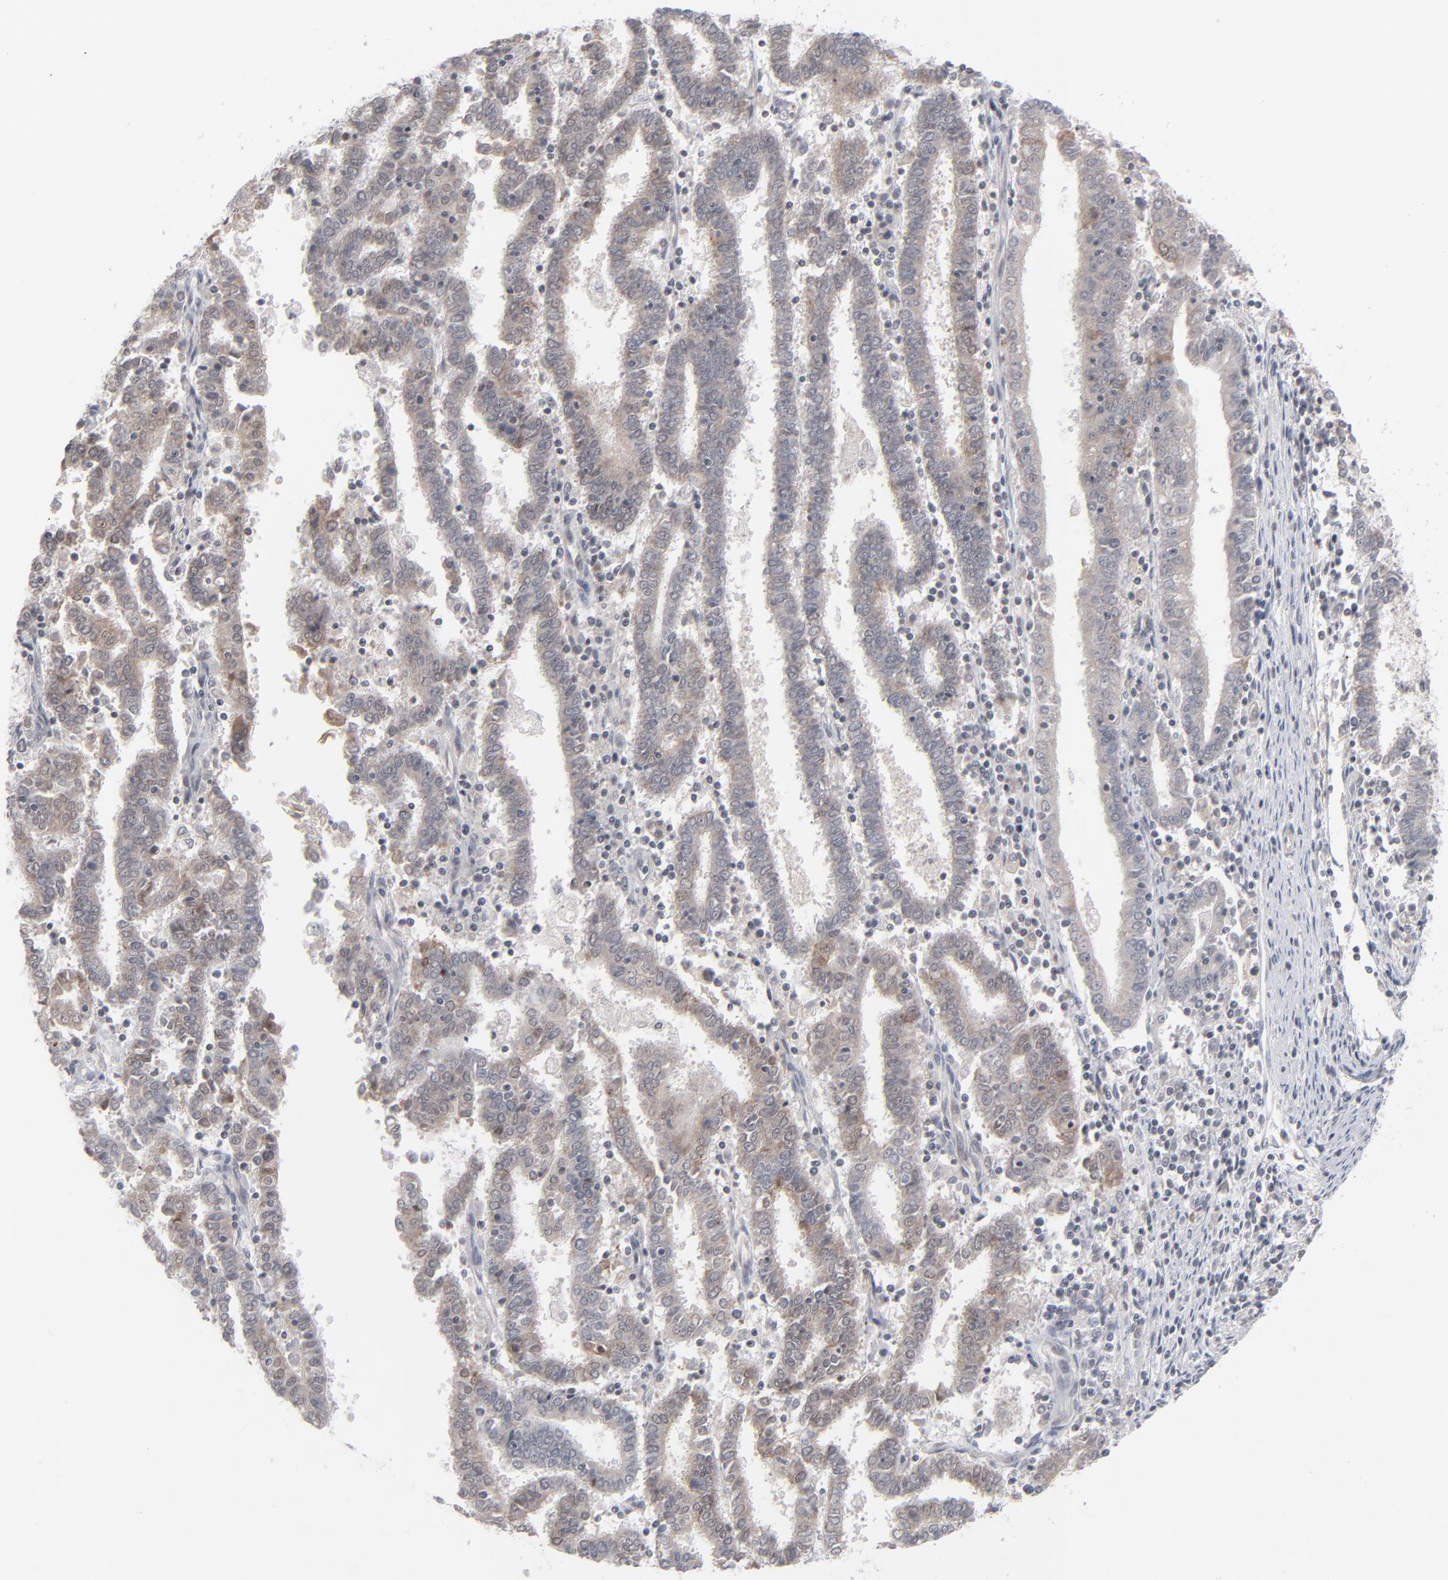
{"staining": {"intensity": "weak", "quantity": "25%-75%", "location": "cytoplasmic/membranous"}, "tissue": "endometrial cancer", "cell_type": "Tumor cells", "image_type": "cancer", "snomed": [{"axis": "morphology", "description": "Adenocarcinoma, NOS"}, {"axis": "topography", "description": "Uterus"}], "caption": "Endometrial cancer was stained to show a protein in brown. There is low levels of weak cytoplasmic/membranous expression in about 25%-75% of tumor cells. (Stains: DAB (3,3'-diaminobenzidine) in brown, nuclei in blue, Microscopy: brightfield microscopy at high magnification).", "gene": "POF1B", "patient": {"sex": "female", "age": 83}}